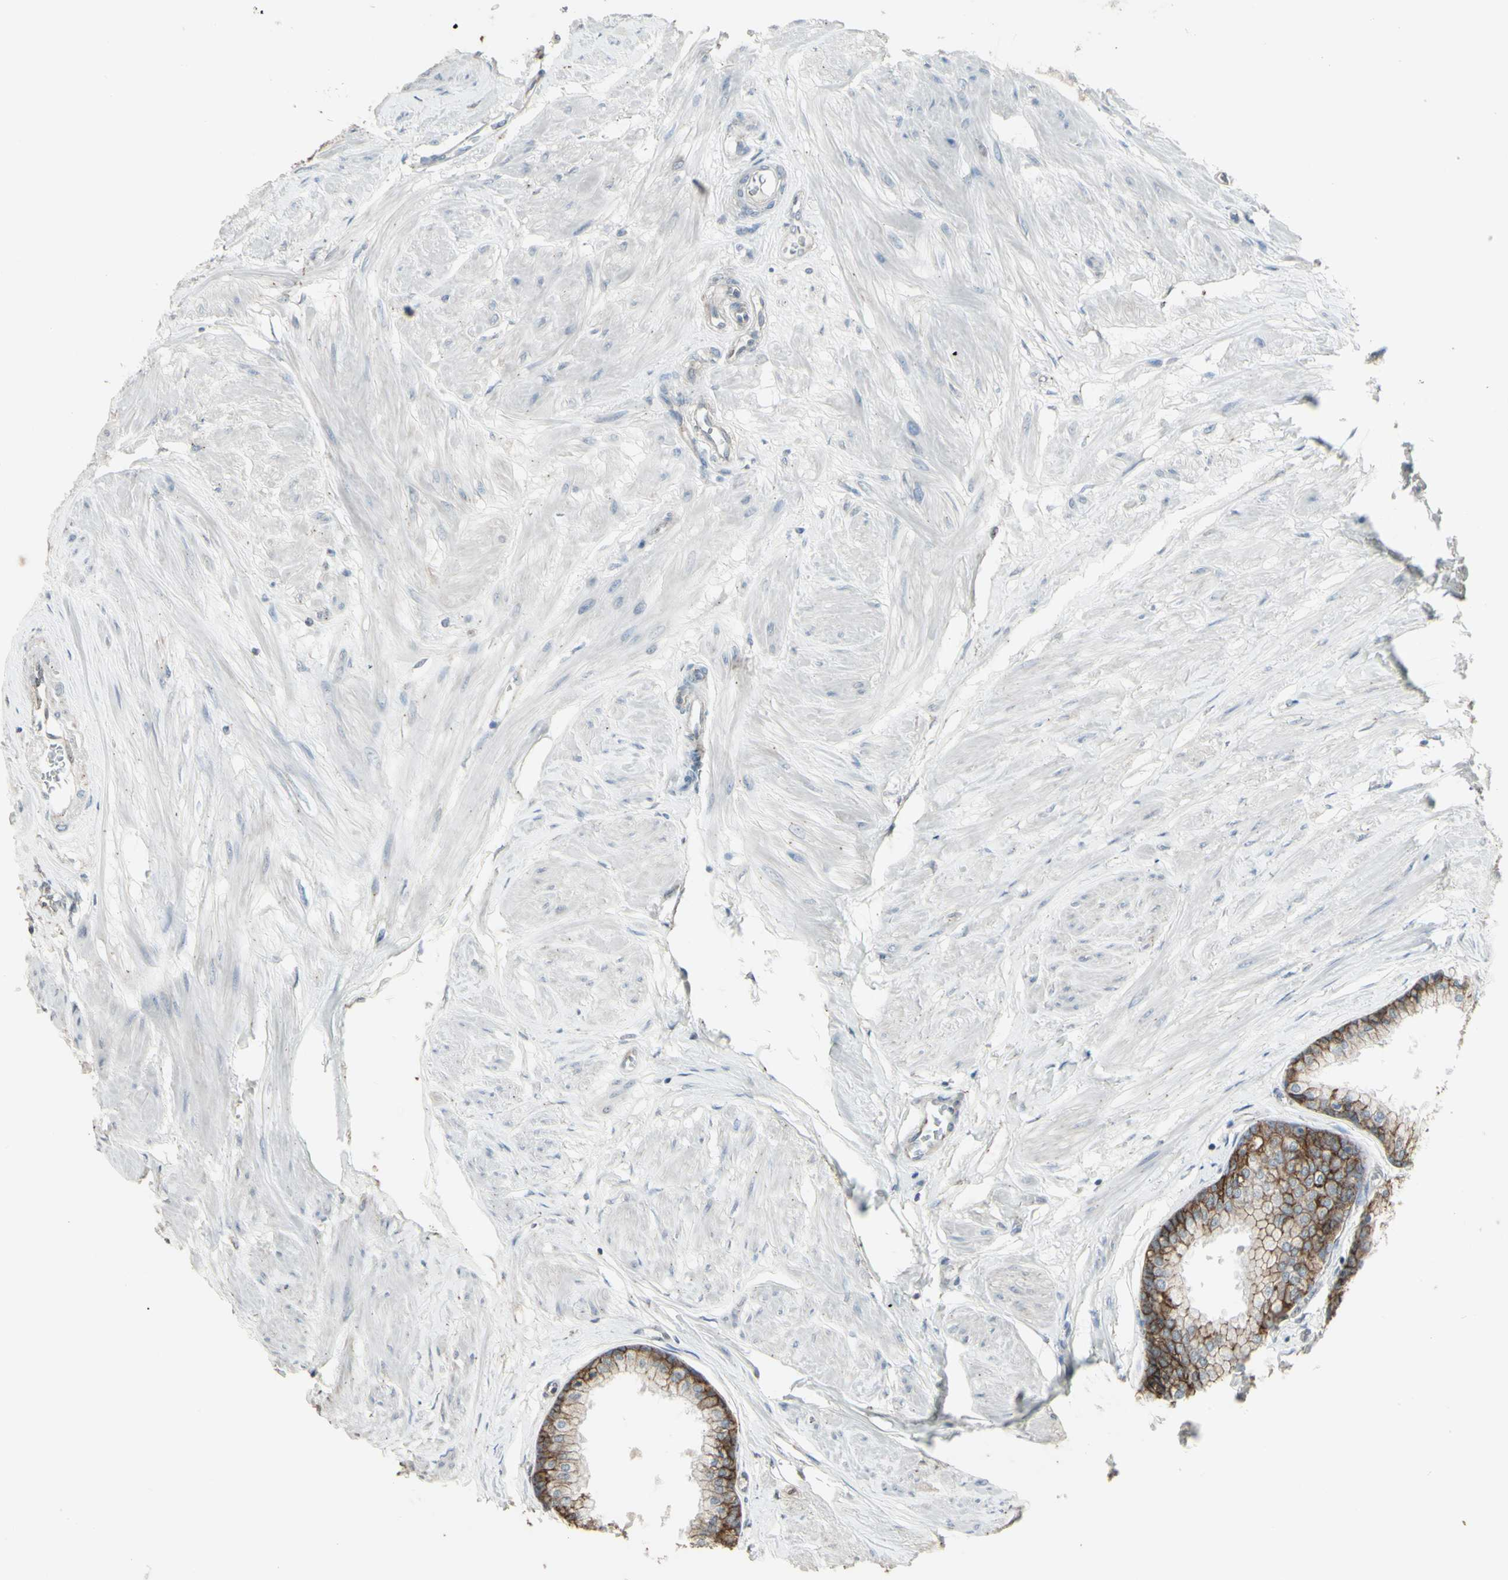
{"staining": {"intensity": "strong", "quantity": ">75%", "location": "cytoplasmic/membranous"}, "tissue": "prostate", "cell_type": "Glandular cells", "image_type": "normal", "snomed": [{"axis": "morphology", "description": "Normal tissue, NOS"}, {"axis": "topography", "description": "Prostate"}, {"axis": "topography", "description": "Seminal veicle"}], "caption": "Strong cytoplasmic/membranous protein staining is appreciated in approximately >75% of glandular cells in prostate. (DAB (3,3'-diaminobenzidine) IHC with brightfield microscopy, high magnification).", "gene": "ENSG00000285526", "patient": {"sex": "male", "age": 60}}